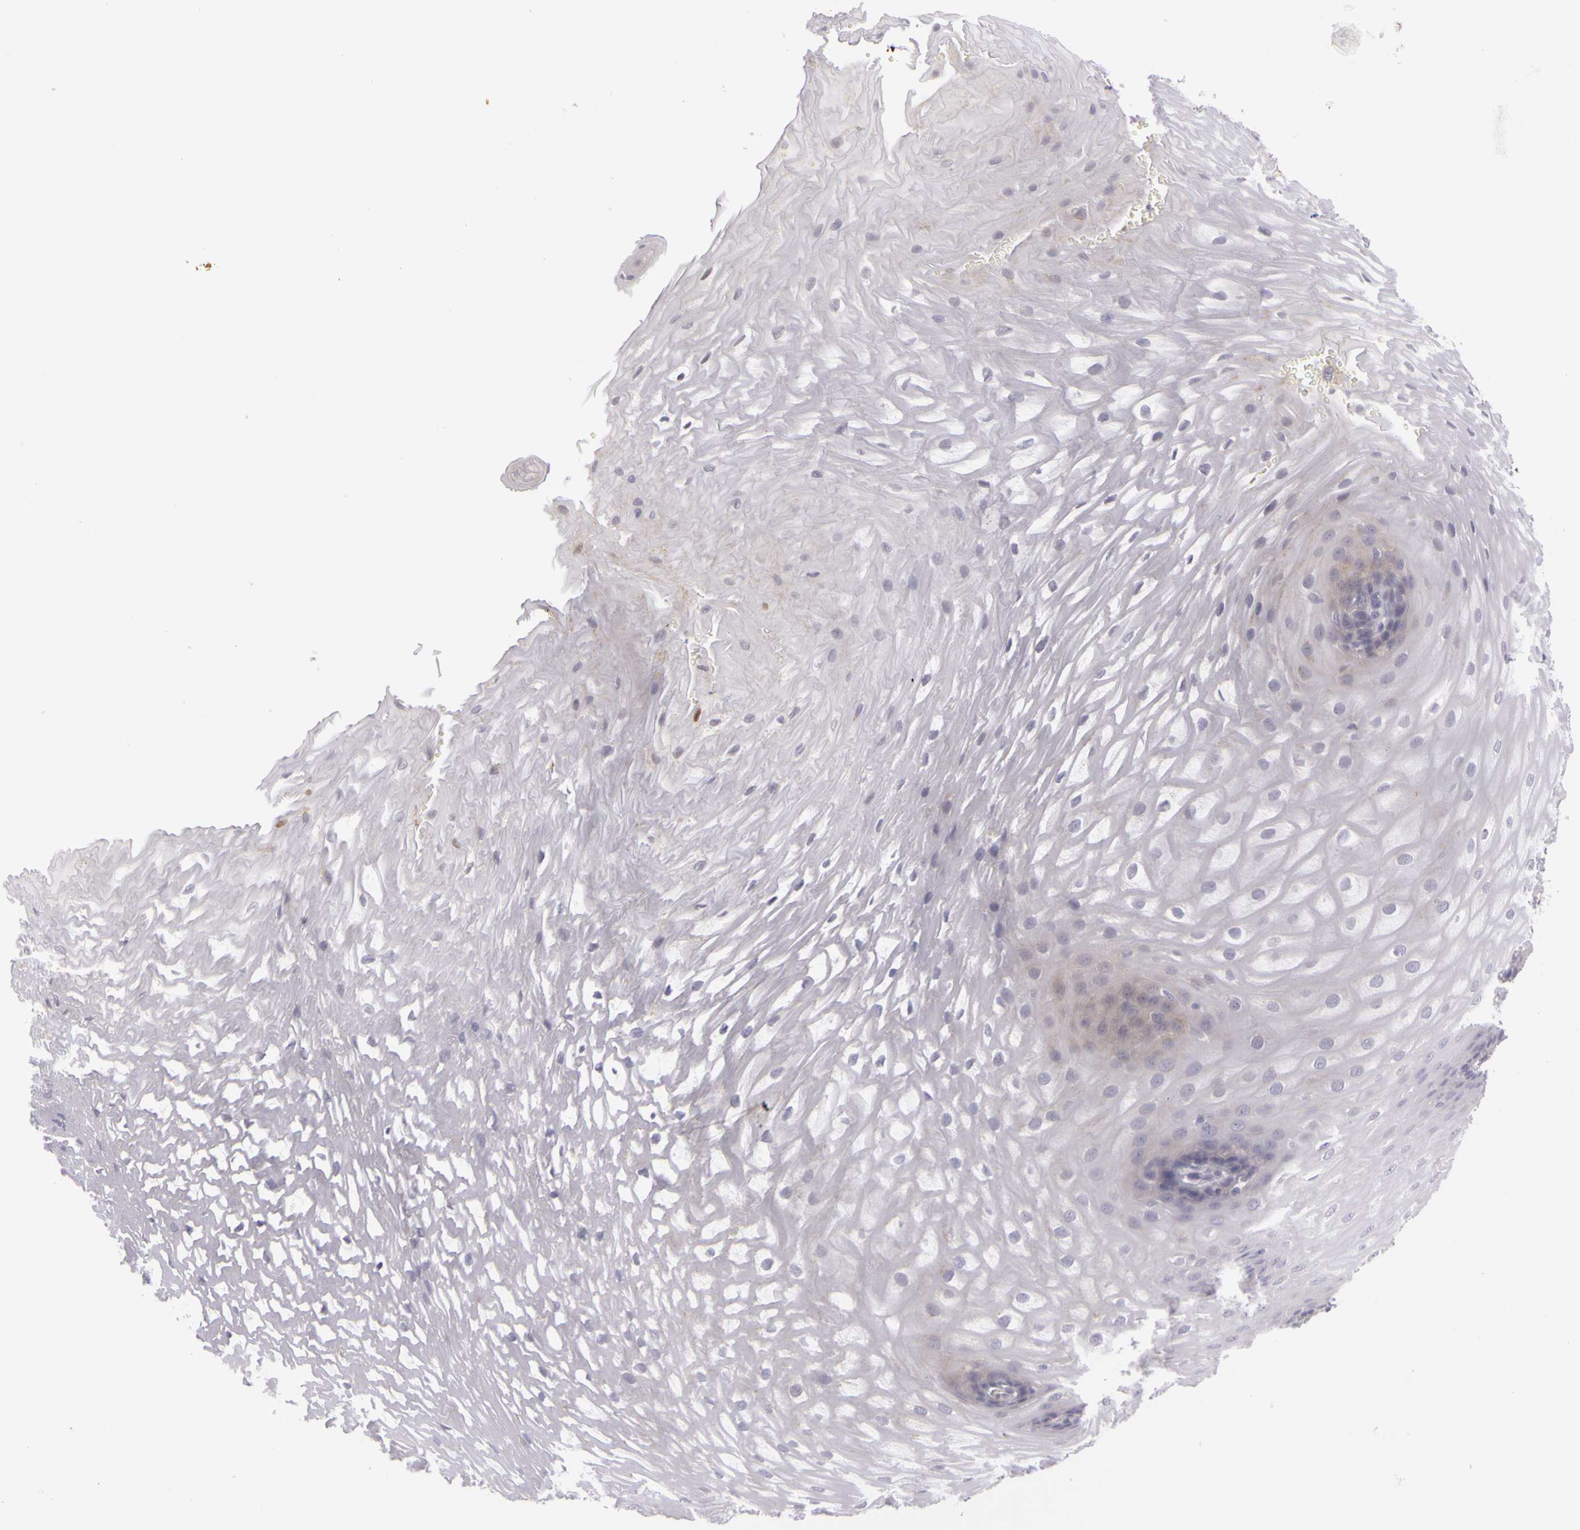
{"staining": {"intensity": "negative", "quantity": "none", "location": "none"}, "tissue": "esophagus", "cell_type": "Squamous epithelial cells", "image_type": "normal", "snomed": [{"axis": "morphology", "description": "Normal tissue, NOS"}, {"axis": "morphology", "description": "Adenocarcinoma, NOS"}, {"axis": "topography", "description": "Esophagus"}, {"axis": "topography", "description": "Stomach"}], "caption": "A photomicrograph of esophagus stained for a protein displays no brown staining in squamous epithelial cells. (DAB (3,3'-diaminobenzidine) immunohistochemistry, high magnification).", "gene": "CNTN2", "patient": {"sex": "male", "age": 62}}